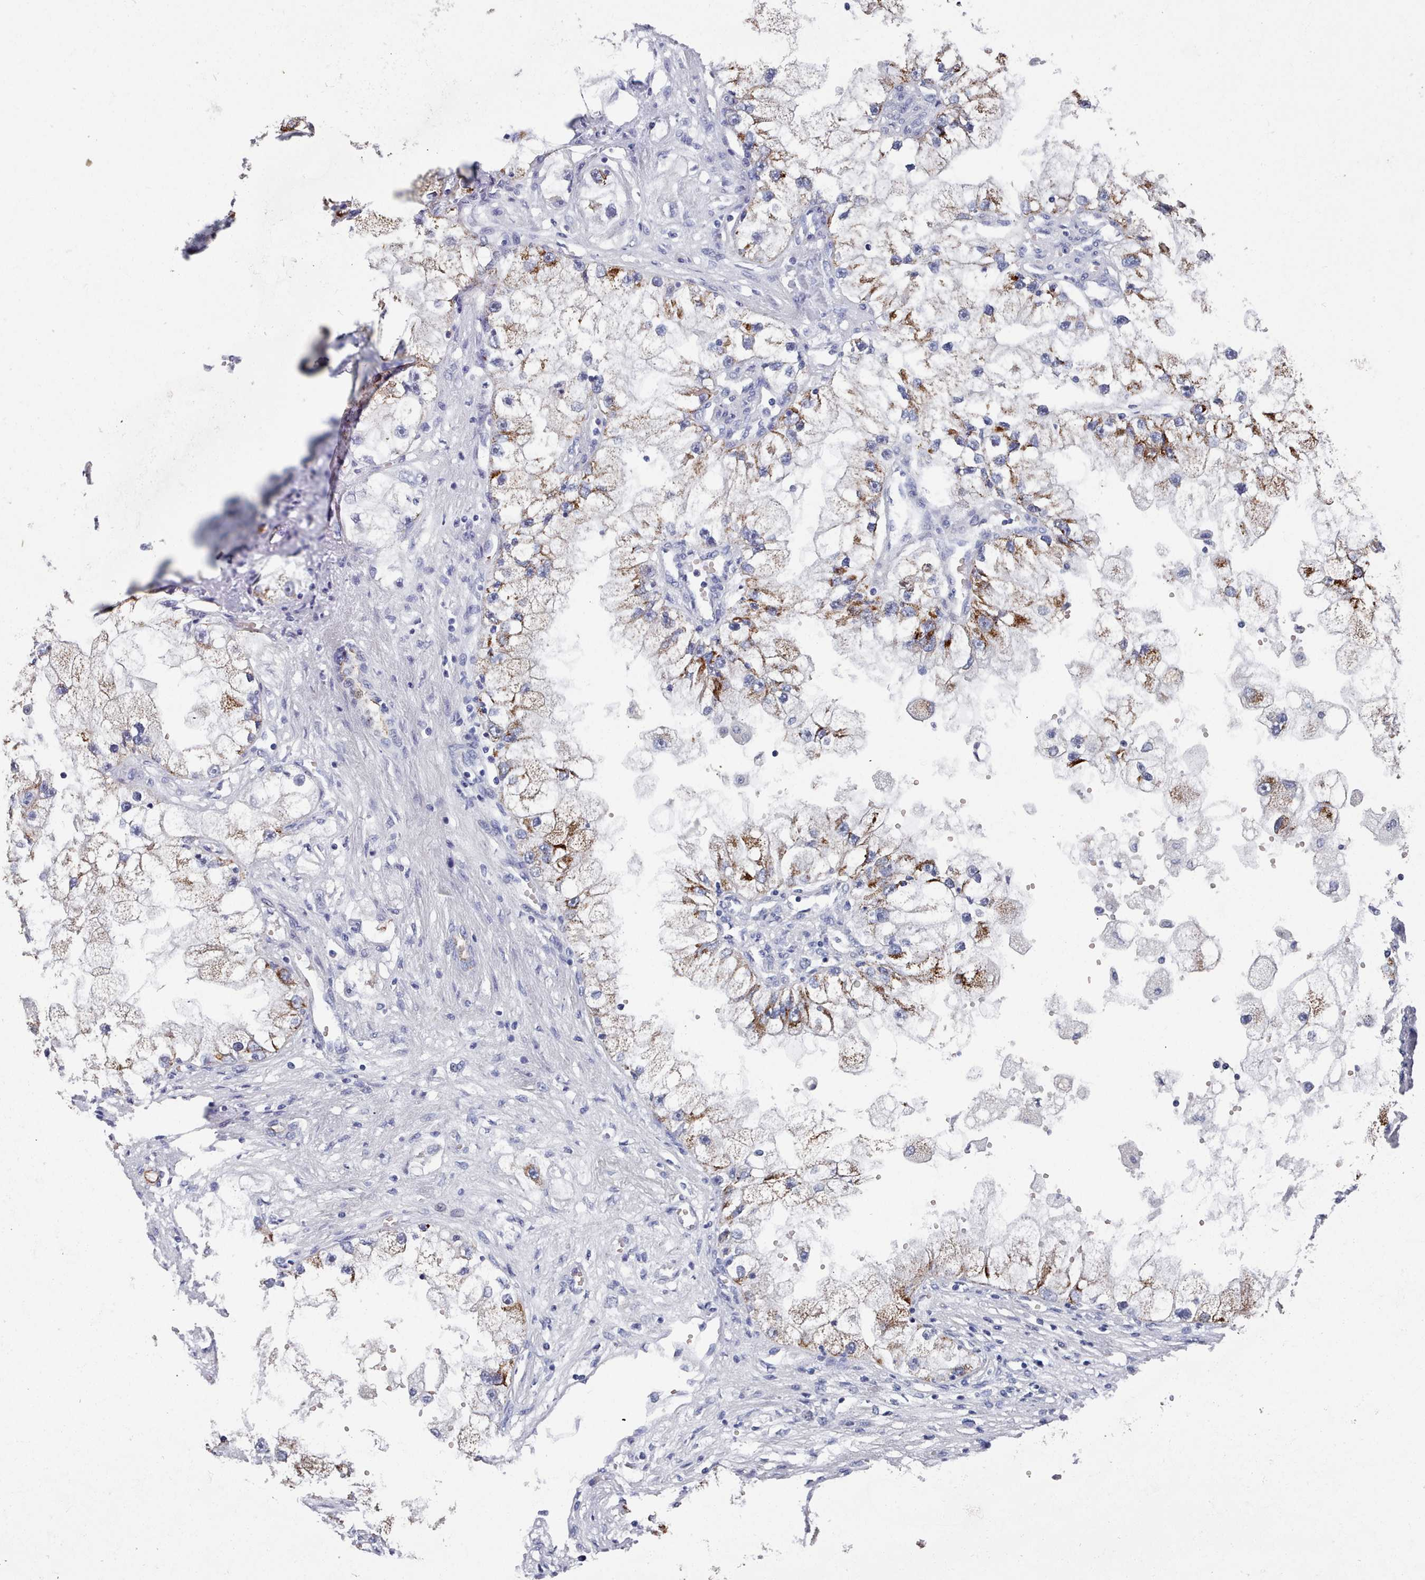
{"staining": {"intensity": "moderate", "quantity": "25%-75%", "location": "cytoplasmic/membranous"}, "tissue": "renal cancer", "cell_type": "Tumor cells", "image_type": "cancer", "snomed": [{"axis": "morphology", "description": "Adenocarcinoma, NOS"}, {"axis": "topography", "description": "Kidney"}], "caption": "Adenocarcinoma (renal) stained with a brown dye reveals moderate cytoplasmic/membranous positive staining in about 25%-75% of tumor cells.", "gene": "ACAD11", "patient": {"sex": "male", "age": 63}}